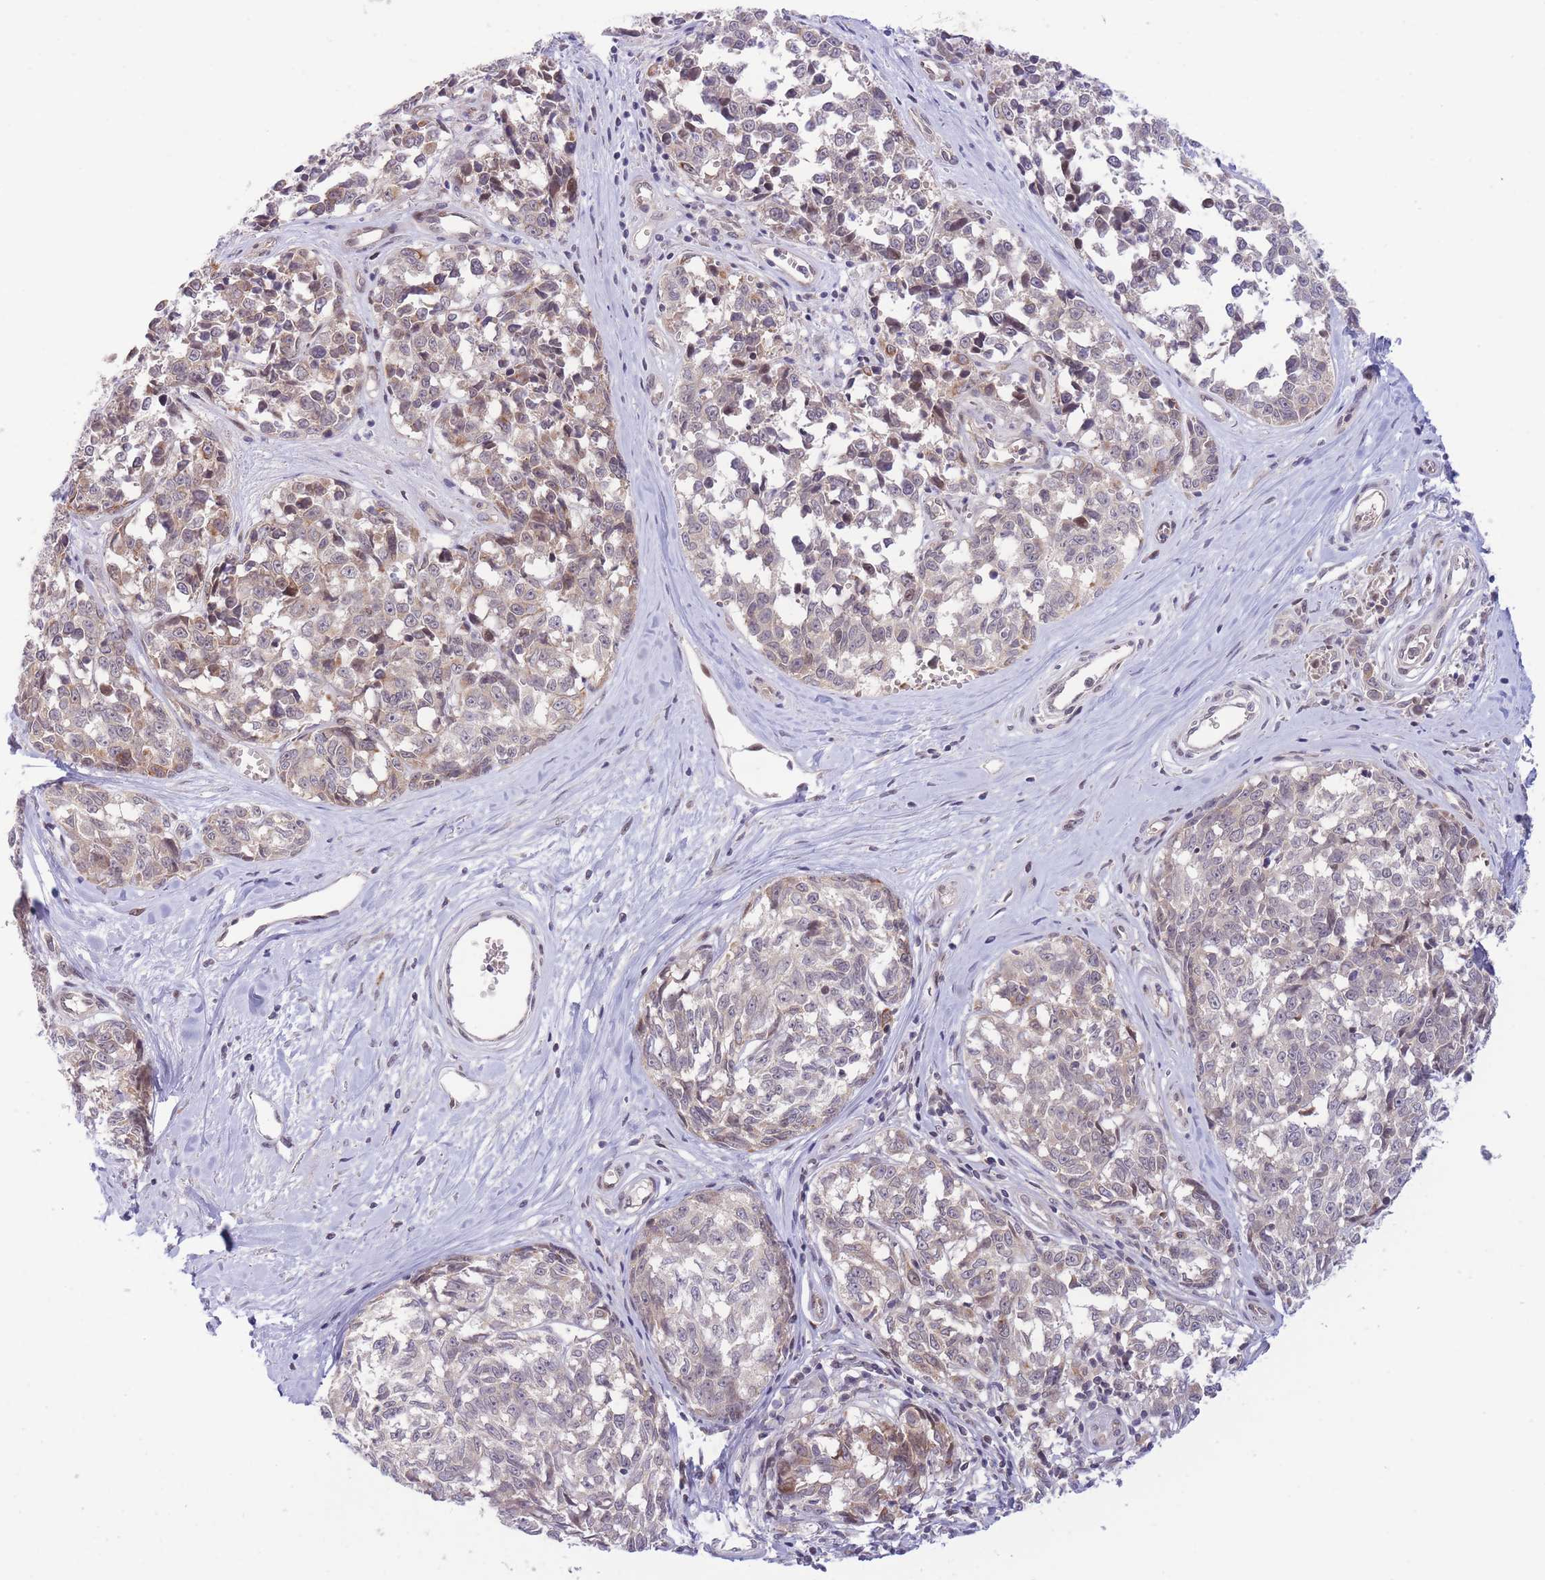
{"staining": {"intensity": "weak", "quantity": "<25%", "location": "cytoplasmic/membranous,nuclear"}, "tissue": "melanoma", "cell_type": "Tumor cells", "image_type": "cancer", "snomed": [{"axis": "morphology", "description": "Normal tissue, NOS"}, {"axis": "morphology", "description": "Malignant melanoma, NOS"}, {"axis": "topography", "description": "Skin"}], "caption": "High magnification brightfield microscopy of melanoma stained with DAB (3,3'-diaminobenzidine) (brown) and counterstained with hematoxylin (blue): tumor cells show no significant staining. The staining is performed using DAB brown chromogen with nuclei counter-stained in using hematoxylin.", "gene": "CDC25B", "patient": {"sex": "female", "age": 64}}